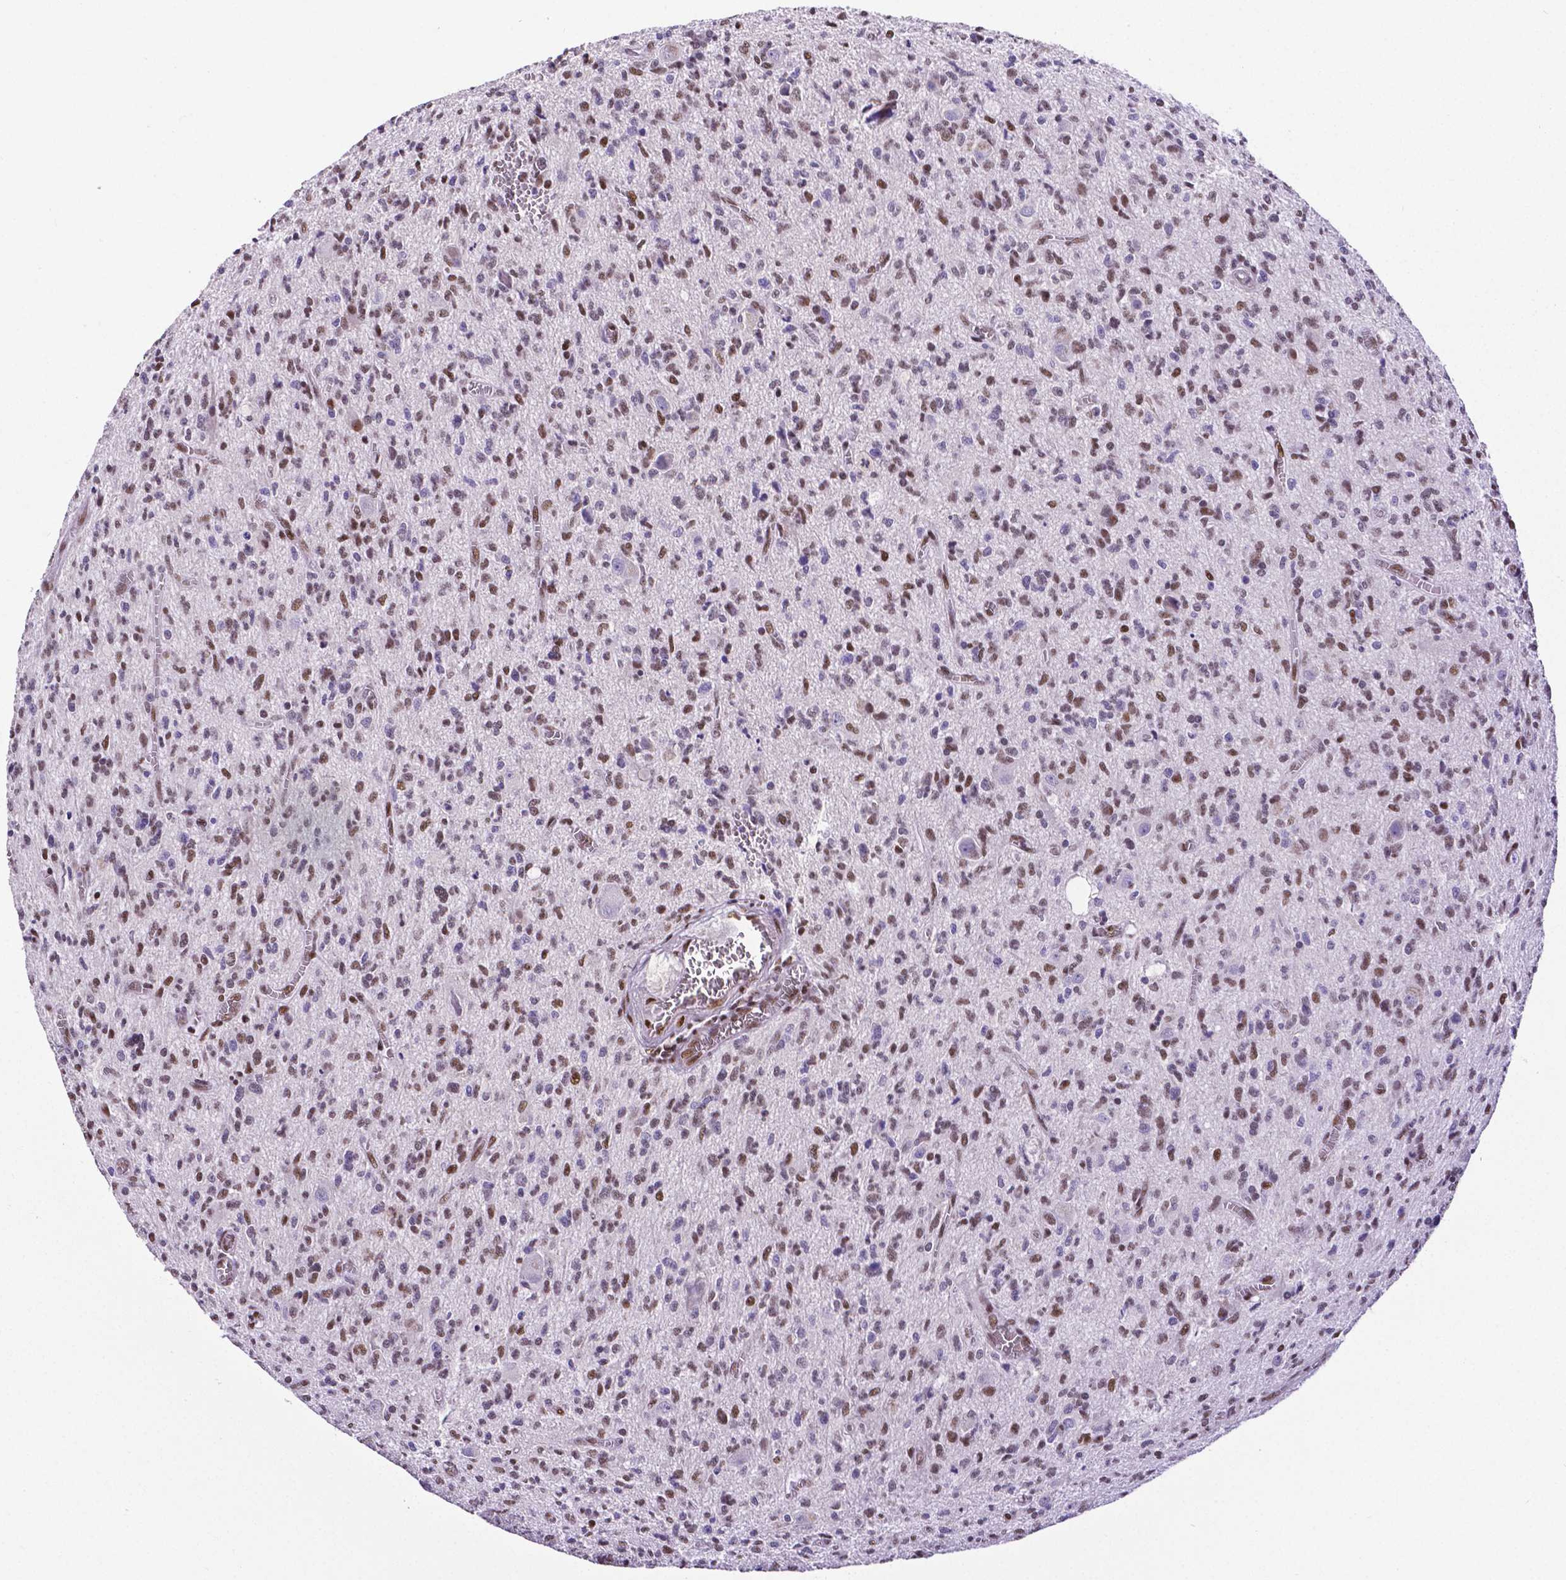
{"staining": {"intensity": "moderate", "quantity": "25%-75%", "location": "nuclear"}, "tissue": "glioma", "cell_type": "Tumor cells", "image_type": "cancer", "snomed": [{"axis": "morphology", "description": "Glioma, malignant, Low grade"}, {"axis": "topography", "description": "Brain"}], "caption": "About 25%-75% of tumor cells in glioma exhibit moderate nuclear protein staining as visualized by brown immunohistochemical staining.", "gene": "REST", "patient": {"sex": "male", "age": 64}}